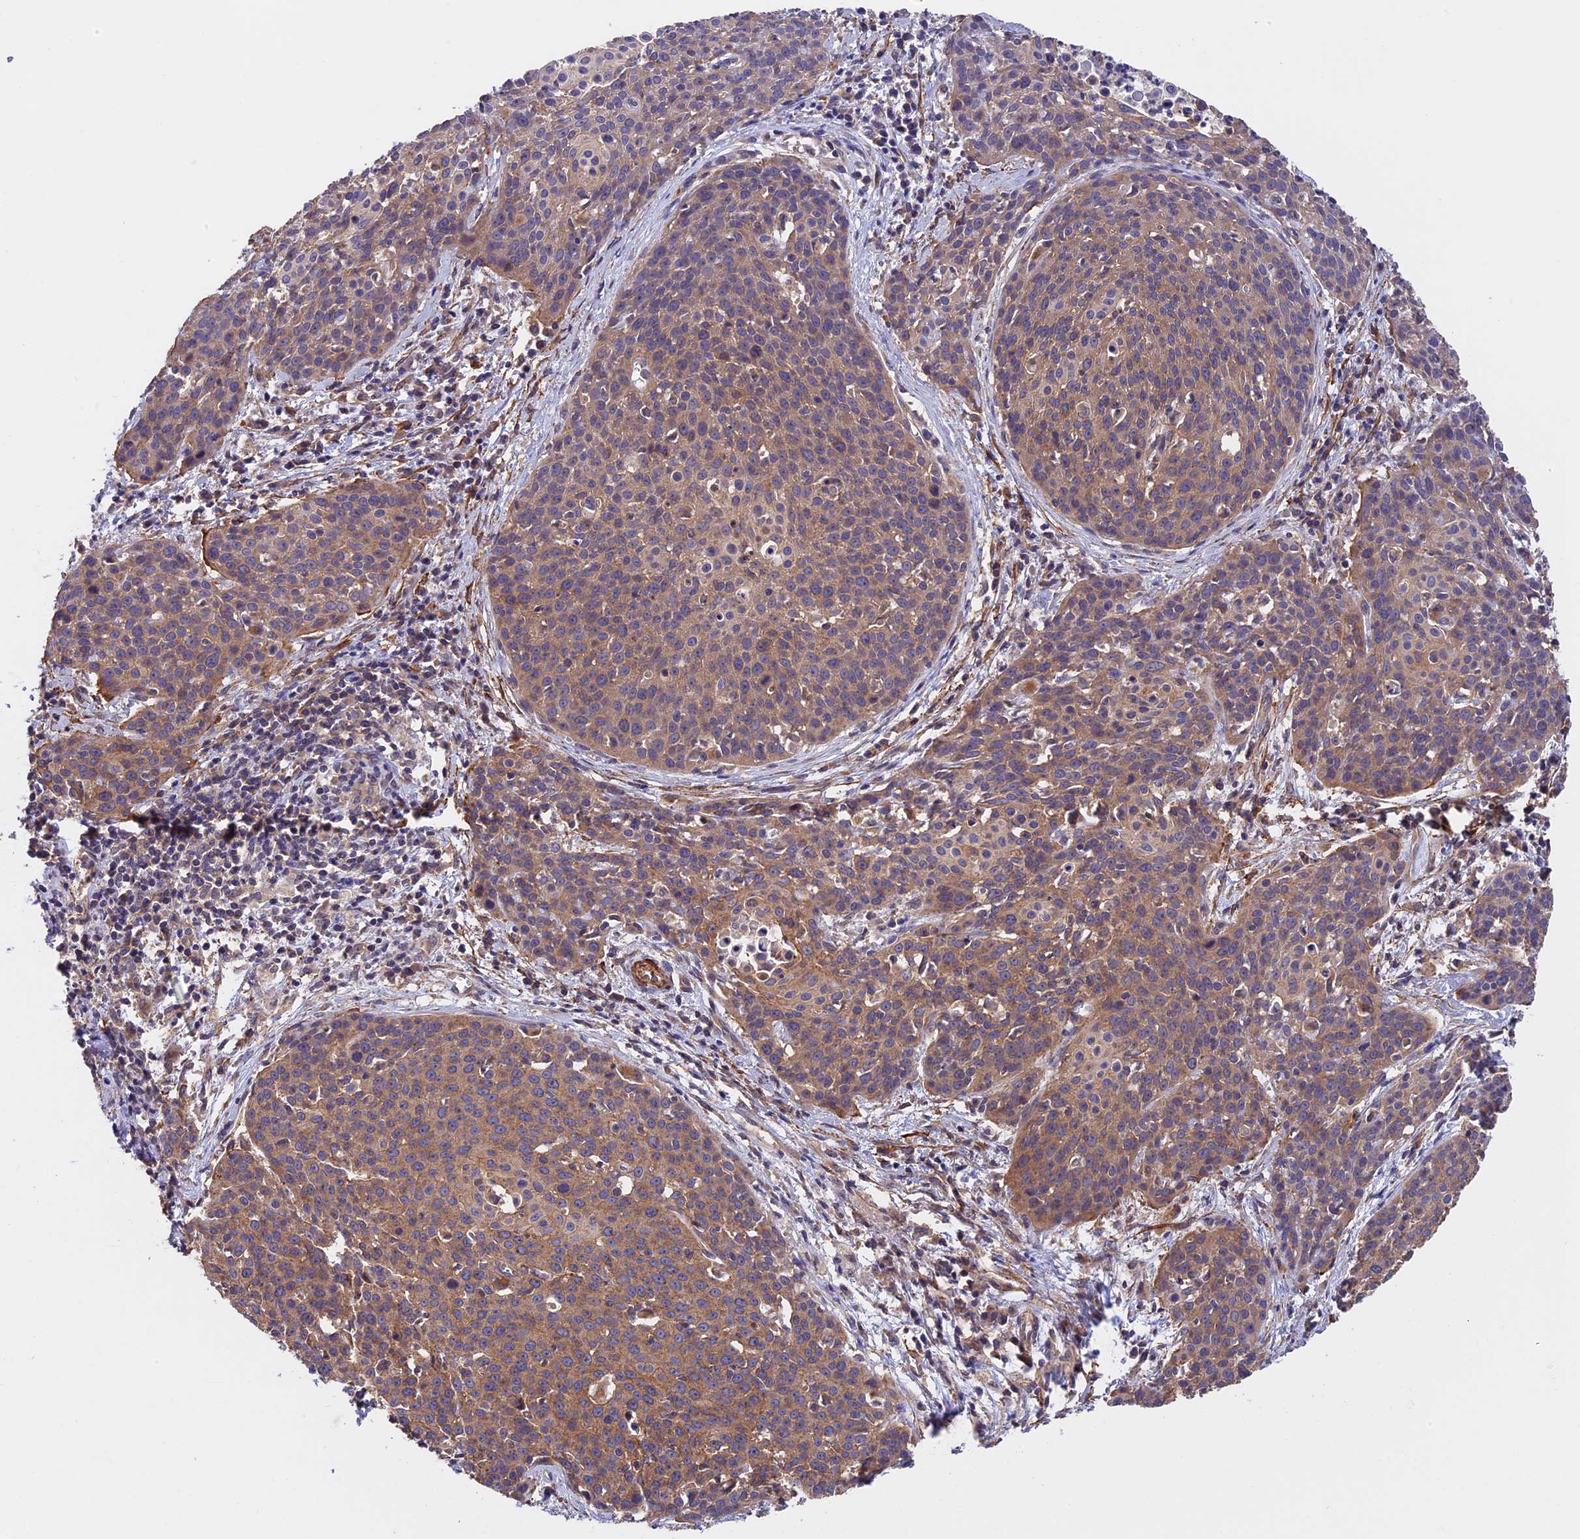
{"staining": {"intensity": "moderate", "quantity": "25%-75%", "location": "cytoplasmic/membranous"}, "tissue": "cervical cancer", "cell_type": "Tumor cells", "image_type": "cancer", "snomed": [{"axis": "morphology", "description": "Squamous cell carcinoma, NOS"}, {"axis": "topography", "description": "Cervix"}], "caption": "Cervical squamous cell carcinoma was stained to show a protein in brown. There is medium levels of moderate cytoplasmic/membranous staining in about 25%-75% of tumor cells.", "gene": "SLC9A5", "patient": {"sex": "female", "age": 38}}